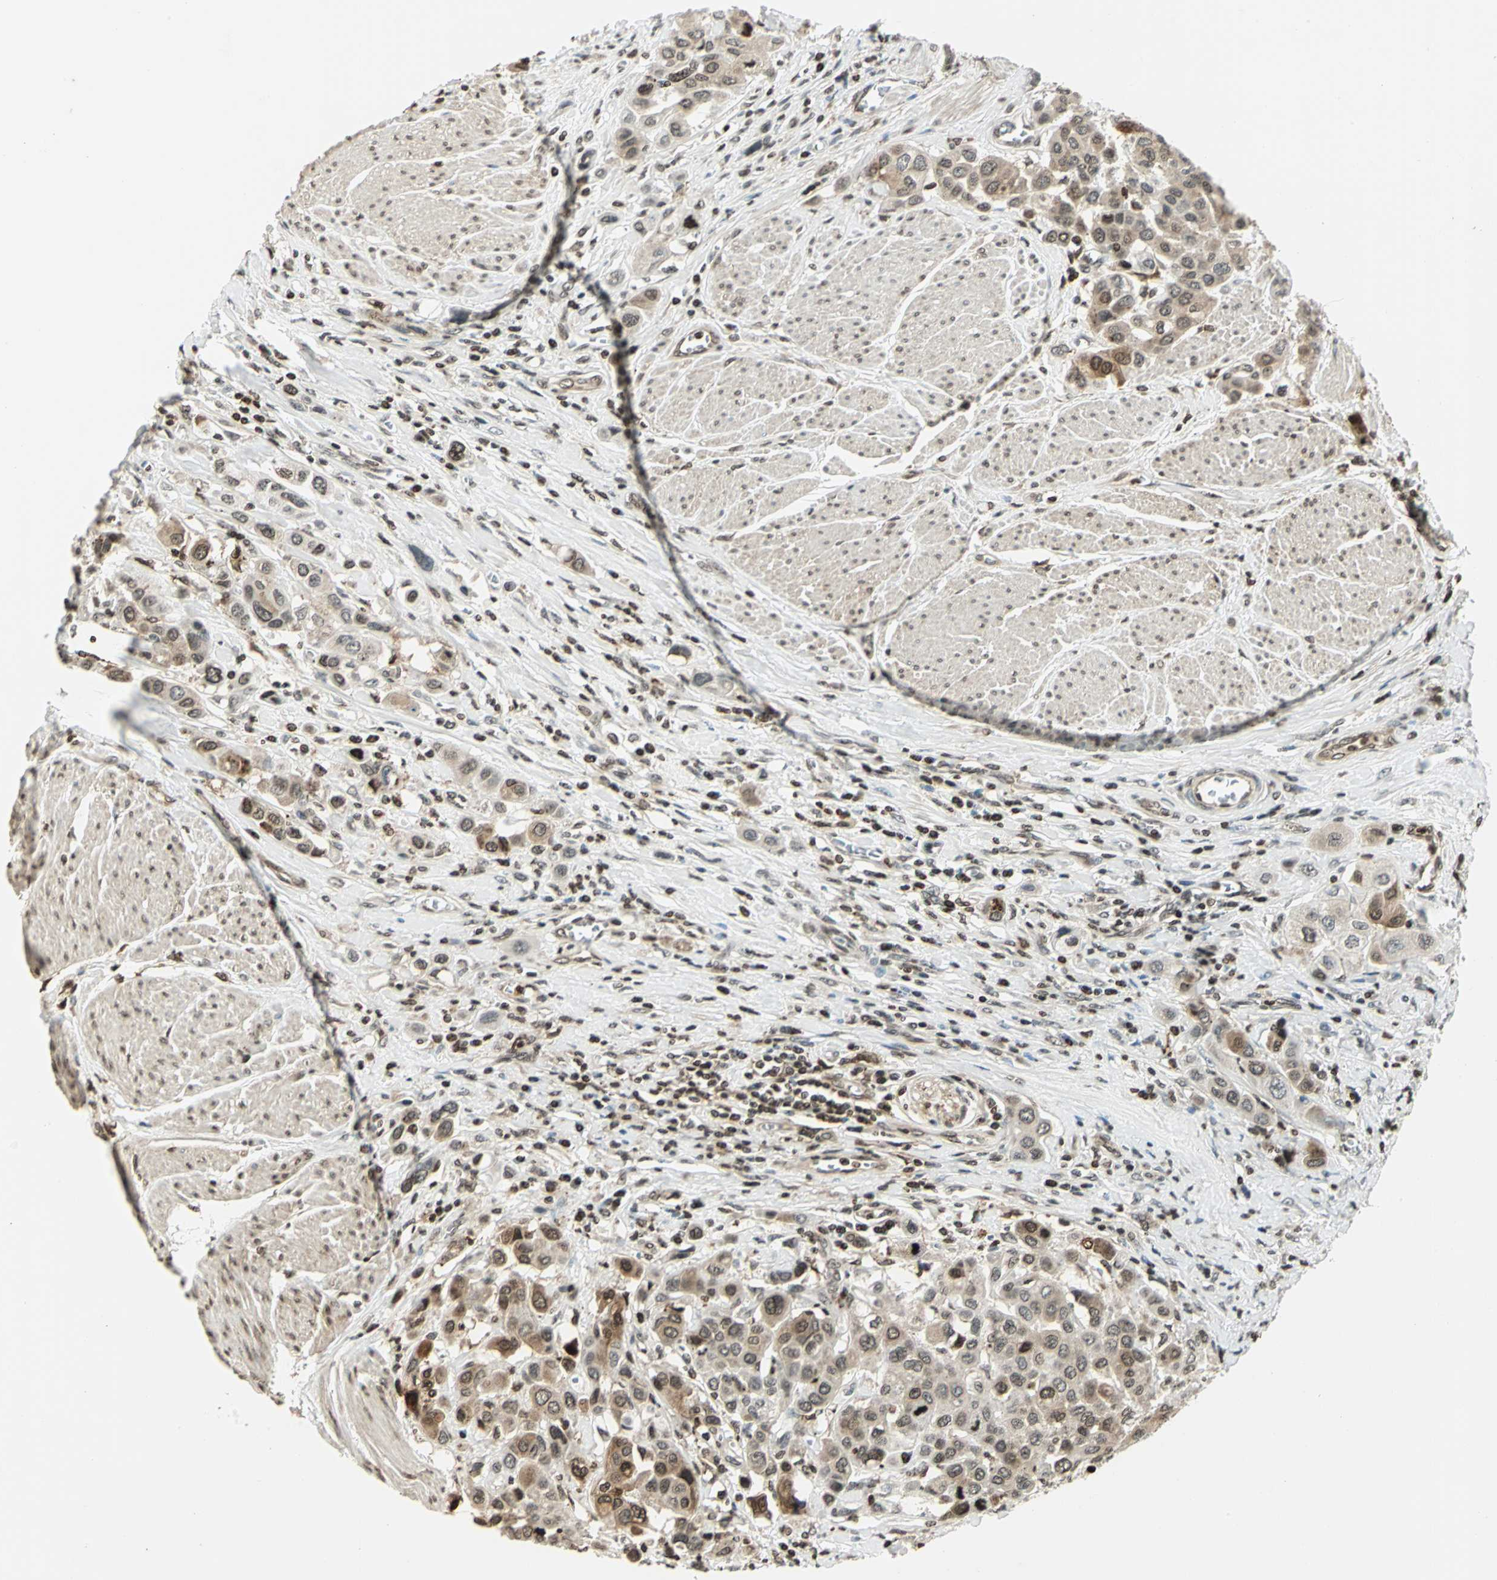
{"staining": {"intensity": "moderate", "quantity": "25%-75%", "location": "cytoplasmic/membranous,nuclear"}, "tissue": "urothelial cancer", "cell_type": "Tumor cells", "image_type": "cancer", "snomed": [{"axis": "morphology", "description": "Urothelial carcinoma, High grade"}, {"axis": "topography", "description": "Urinary bladder"}], "caption": "Human urothelial cancer stained for a protein (brown) reveals moderate cytoplasmic/membranous and nuclear positive staining in approximately 25%-75% of tumor cells.", "gene": "LGALS3", "patient": {"sex": "male", "age": 50}}